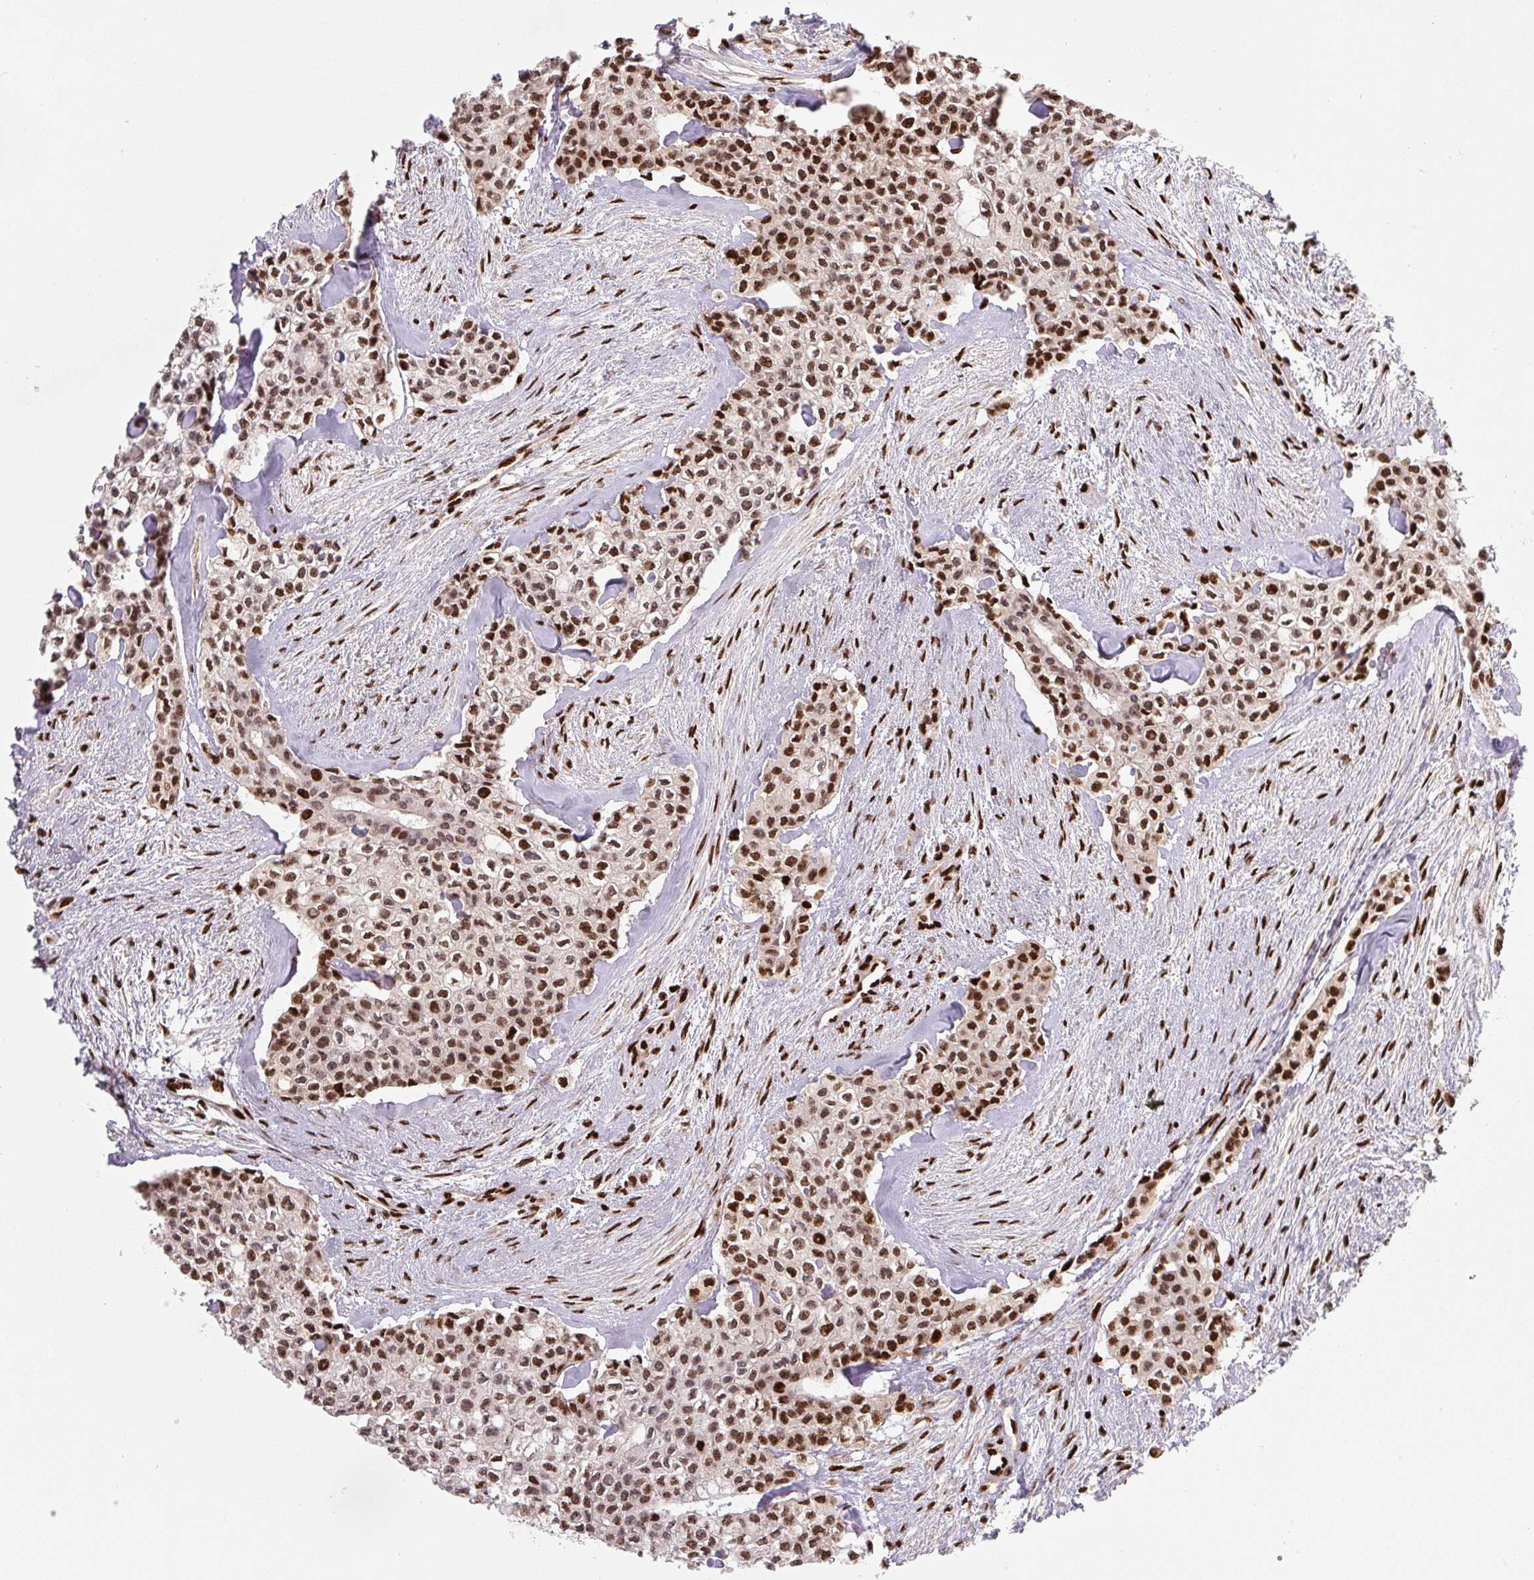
{"staining": {"intensity": "strong", "quantity": "25%-75%", "location": "nuclear"}, "tissue": "head and neck cancer", "cell_type": "Tumor cells", "image_type": "cancer", "snomed": [{"axis": "morphology", "description": "Adenocarcinoma, NOS"}, {"axis": "topography", "description": "Head-Neck"}], "caption": "Adenocarcinoma (head and neck) tissue reveals strong nuclear staining in approximately 25%-75% of tumor cells, visualized by immunohistochemistry.", "gene": "PYDC2", "patient": {"sex": "male", "age": 81}}